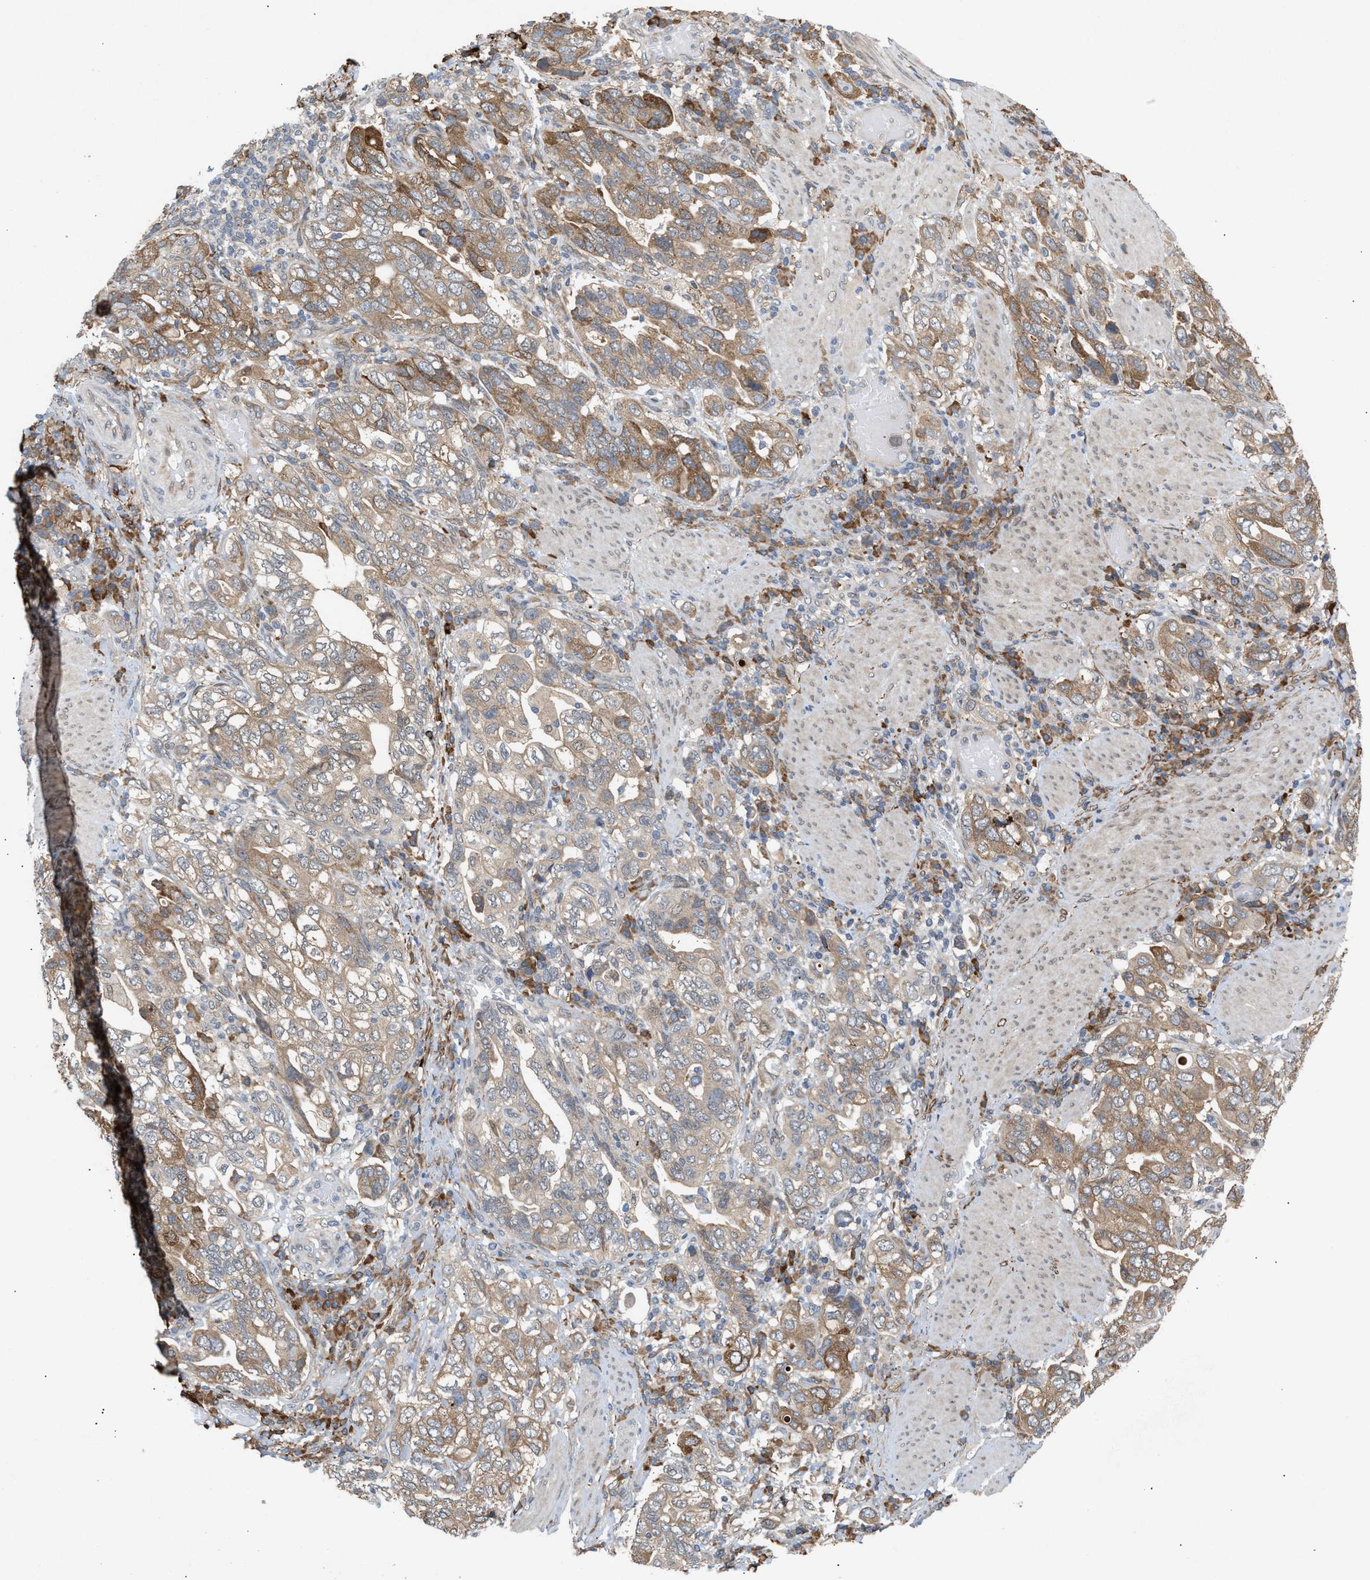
{"staining": {"intensity": "moderate", "quantity": "25%-75%", "location": "cytoplasmic/membranous"}, "tissue": "stomach cancer", "cell_type": "Tumor cells", "image_type": "cancer", "snomed": [{"axis": "morphology", "description": "Adenocarcinoma, NOS"}, {"axis": "topography", "description": "Stomach, upper"}], "caption": "Immunohistochemical staining of adenocarcinoma (stomach) exhibits medium levels of moderate cytoplasmic/membranous protein staining in approximately 25%-75% of tumor cells.", "gene": "MFSD6", "patient": {"sex": "male", "age": 62}}